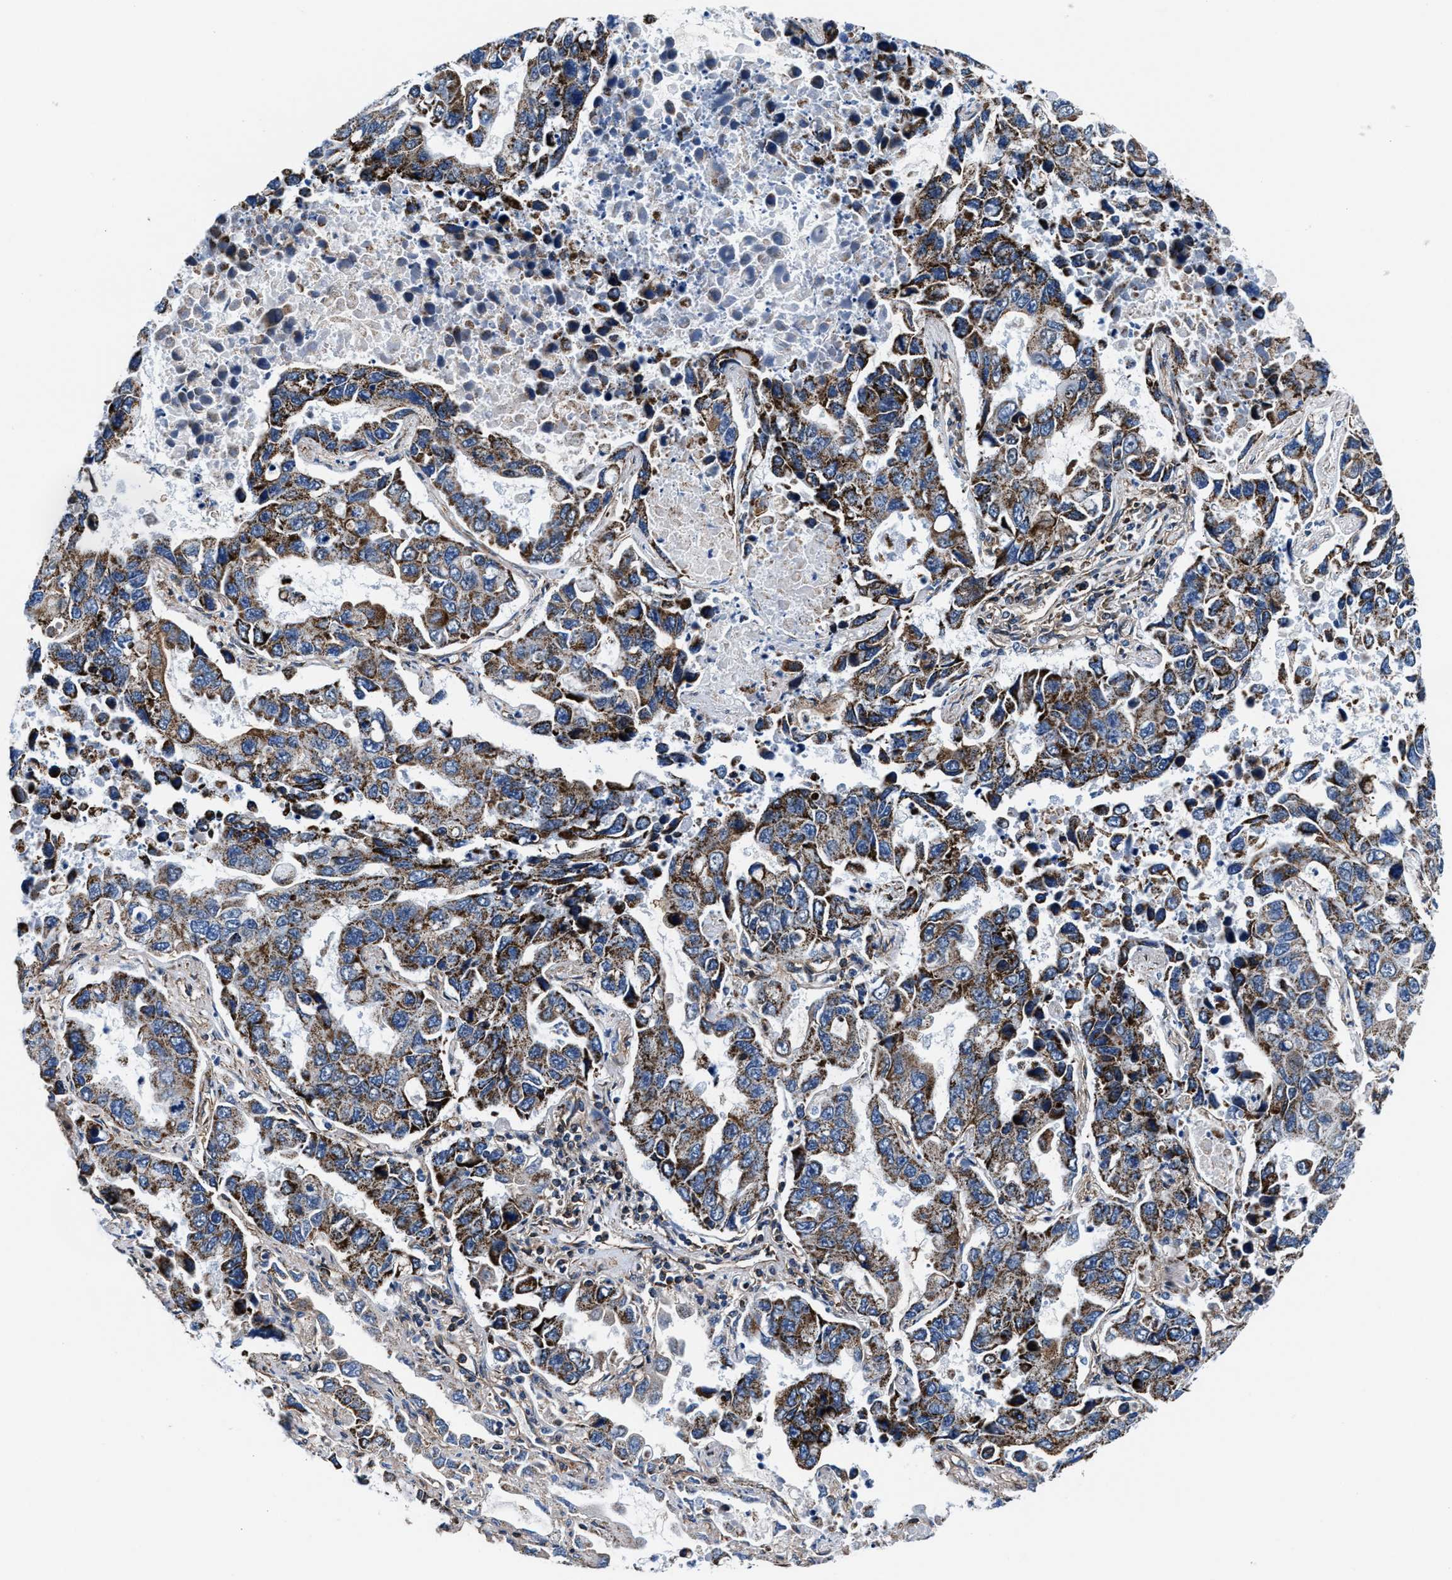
{"staining": {"intensity": "moderate", "quantity": ">75%", "location": "cytoplasmic/membranous"}, "tissue": "lung cancer", "cell_type": "Tumor cells", "image_type": "cancer", "snomed": [{"axis": "morphology", "description": "Adenocarcinoma, NOS"}, {"axis": "topography", "description": "Lung"}], "caption": "IHC photomicrograph of neoplastic tissue: lung cancer stained using immunohistochemistry demonstrates medium levels of moderate protein expression localized specifically in the cytoplasmic/membranous of tumor cells, appearing as a cytoplasmic/membranous brown color.", "gene": "NKTR", "patient": {"sex": "male", "age": 64}}